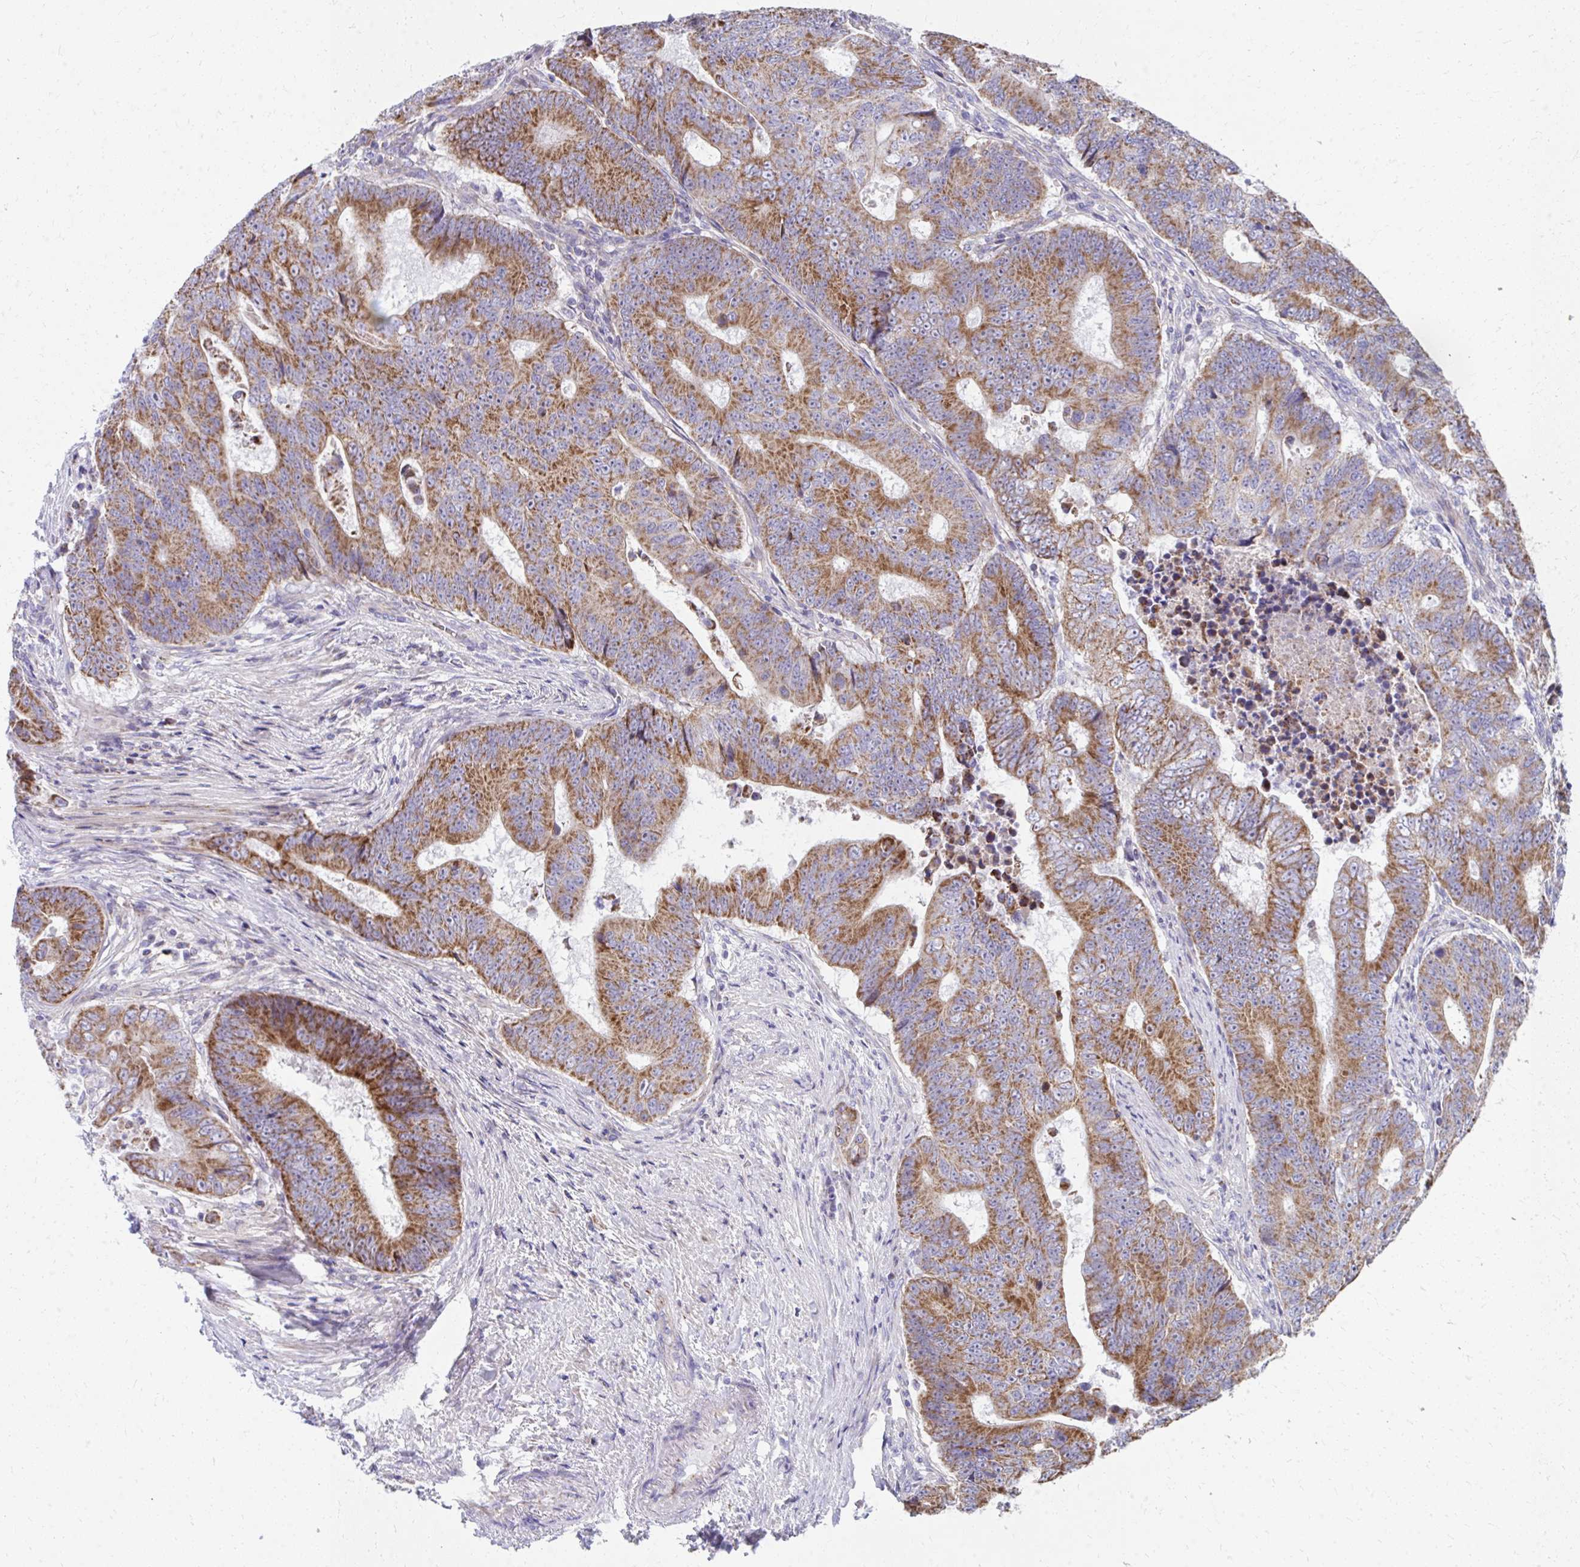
{"staining": {"intensity": "moderate", "quantity": ">75%", "location": "cytoplasmic/membranous"}, "tissue": "colorectal cancer", "cell_type": "Tumor cells", "image_type": "cancer", "snomed": [{"axis": "morphology", "description": "Adenocarcinoma, NOS"}, {"axis": "topography", "description": "Colon"}], "caption": "Protein analysis of adenocarcinoma (colorectal) tissue displays moderate cytoplasmic/membranous expression in approximately >75% of tumor cells.", "gene": "IL37", "patient": {"sex": "female", "age": 48}}